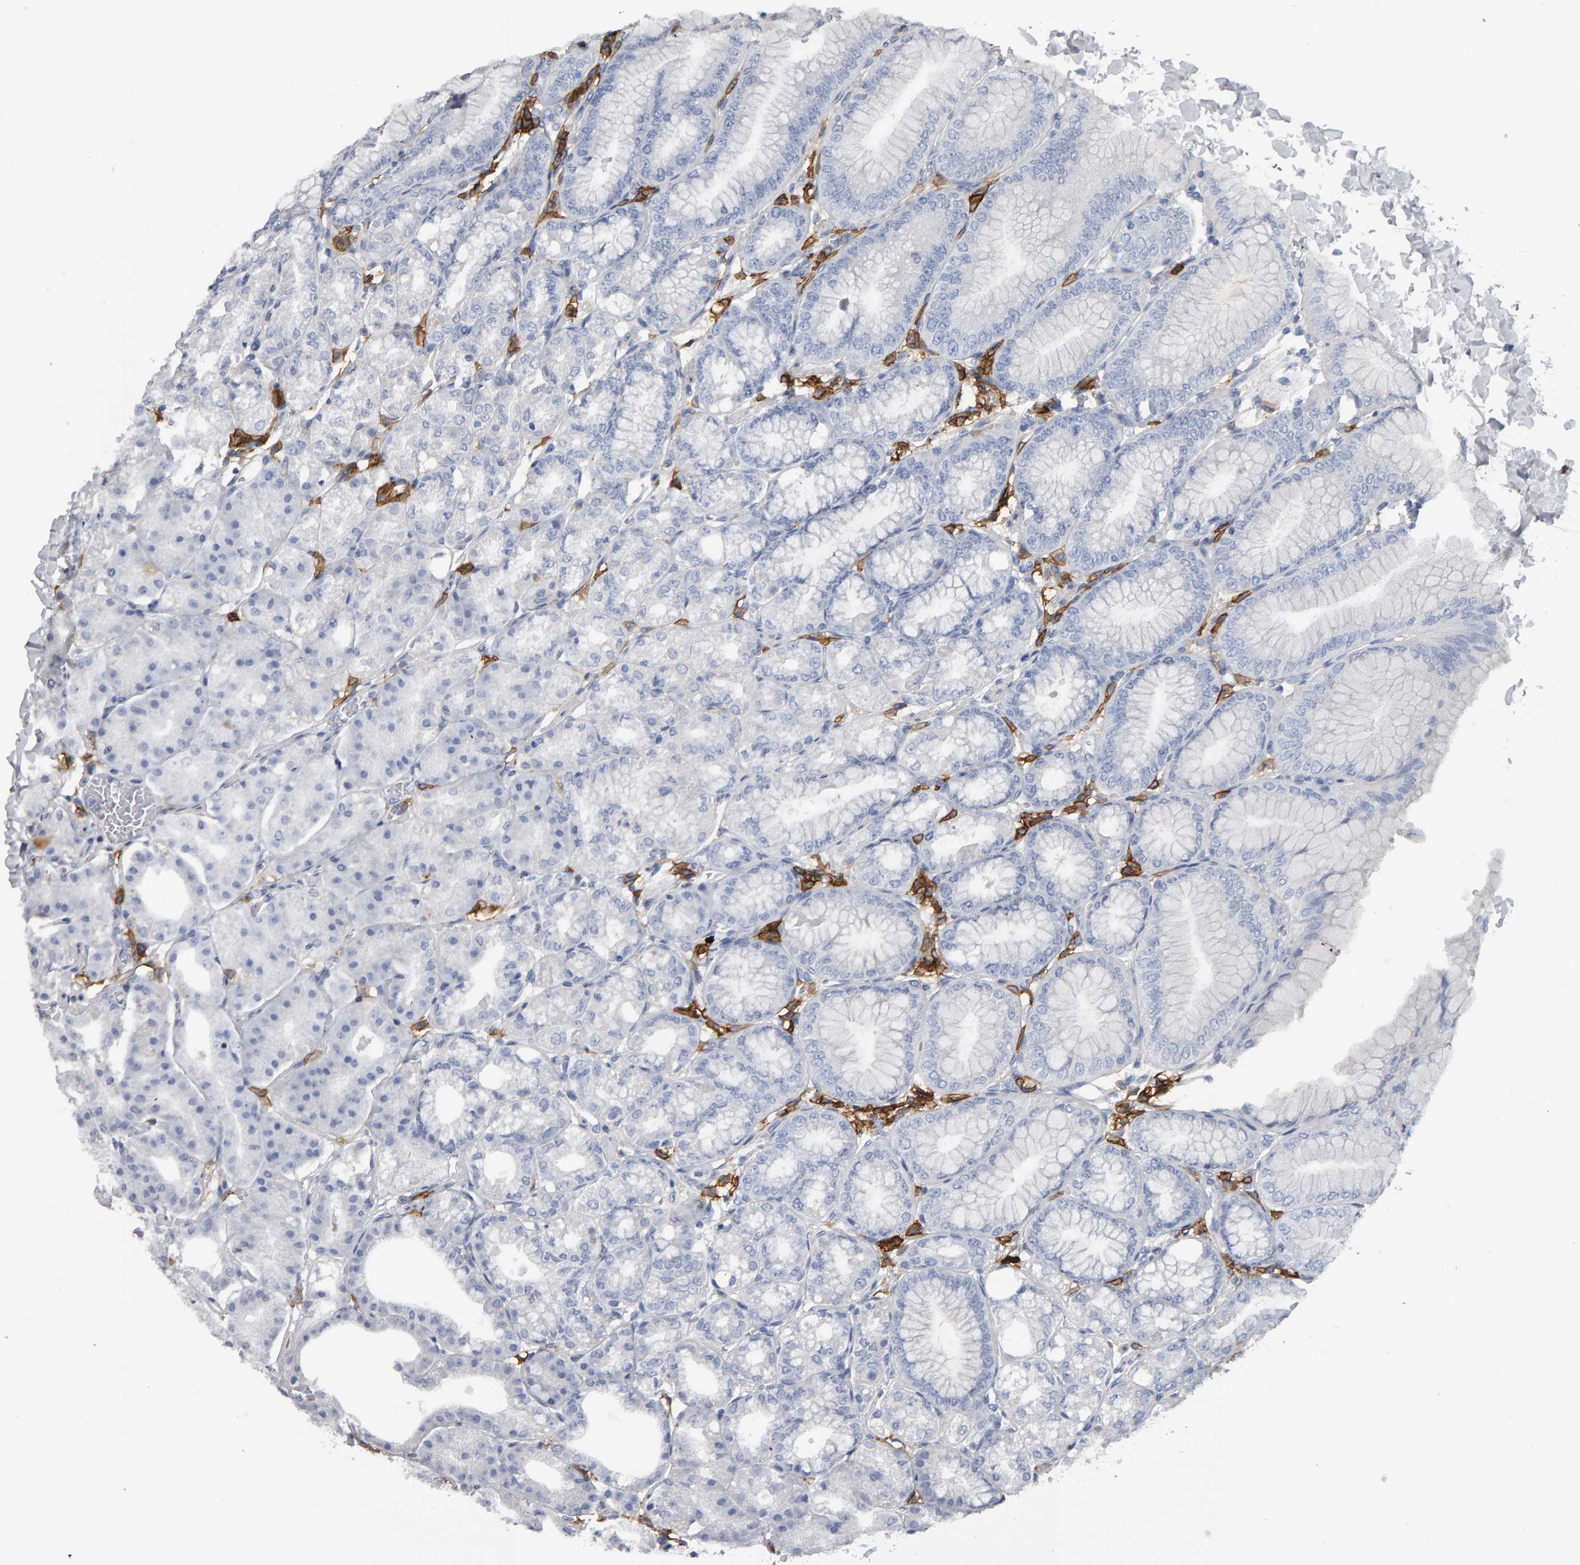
{"staining": {"intensity": "negative", "quantity": "none", "location": "none"}, "tissue": "stomach", "cell_type": "Glandular cells", "image_type": "normal", "snomed": [{"axis": "morphology", "description": "Normal tissue, NOS"}, {"axis": "topography", "description": "Stomach, lower"}], "caption": "Immunohistochemistry (IHC) of normal human stomach reveals no positivity in glandular cells.", "gene": "CD38", "patient": {"sex": "male", "age": 71}}